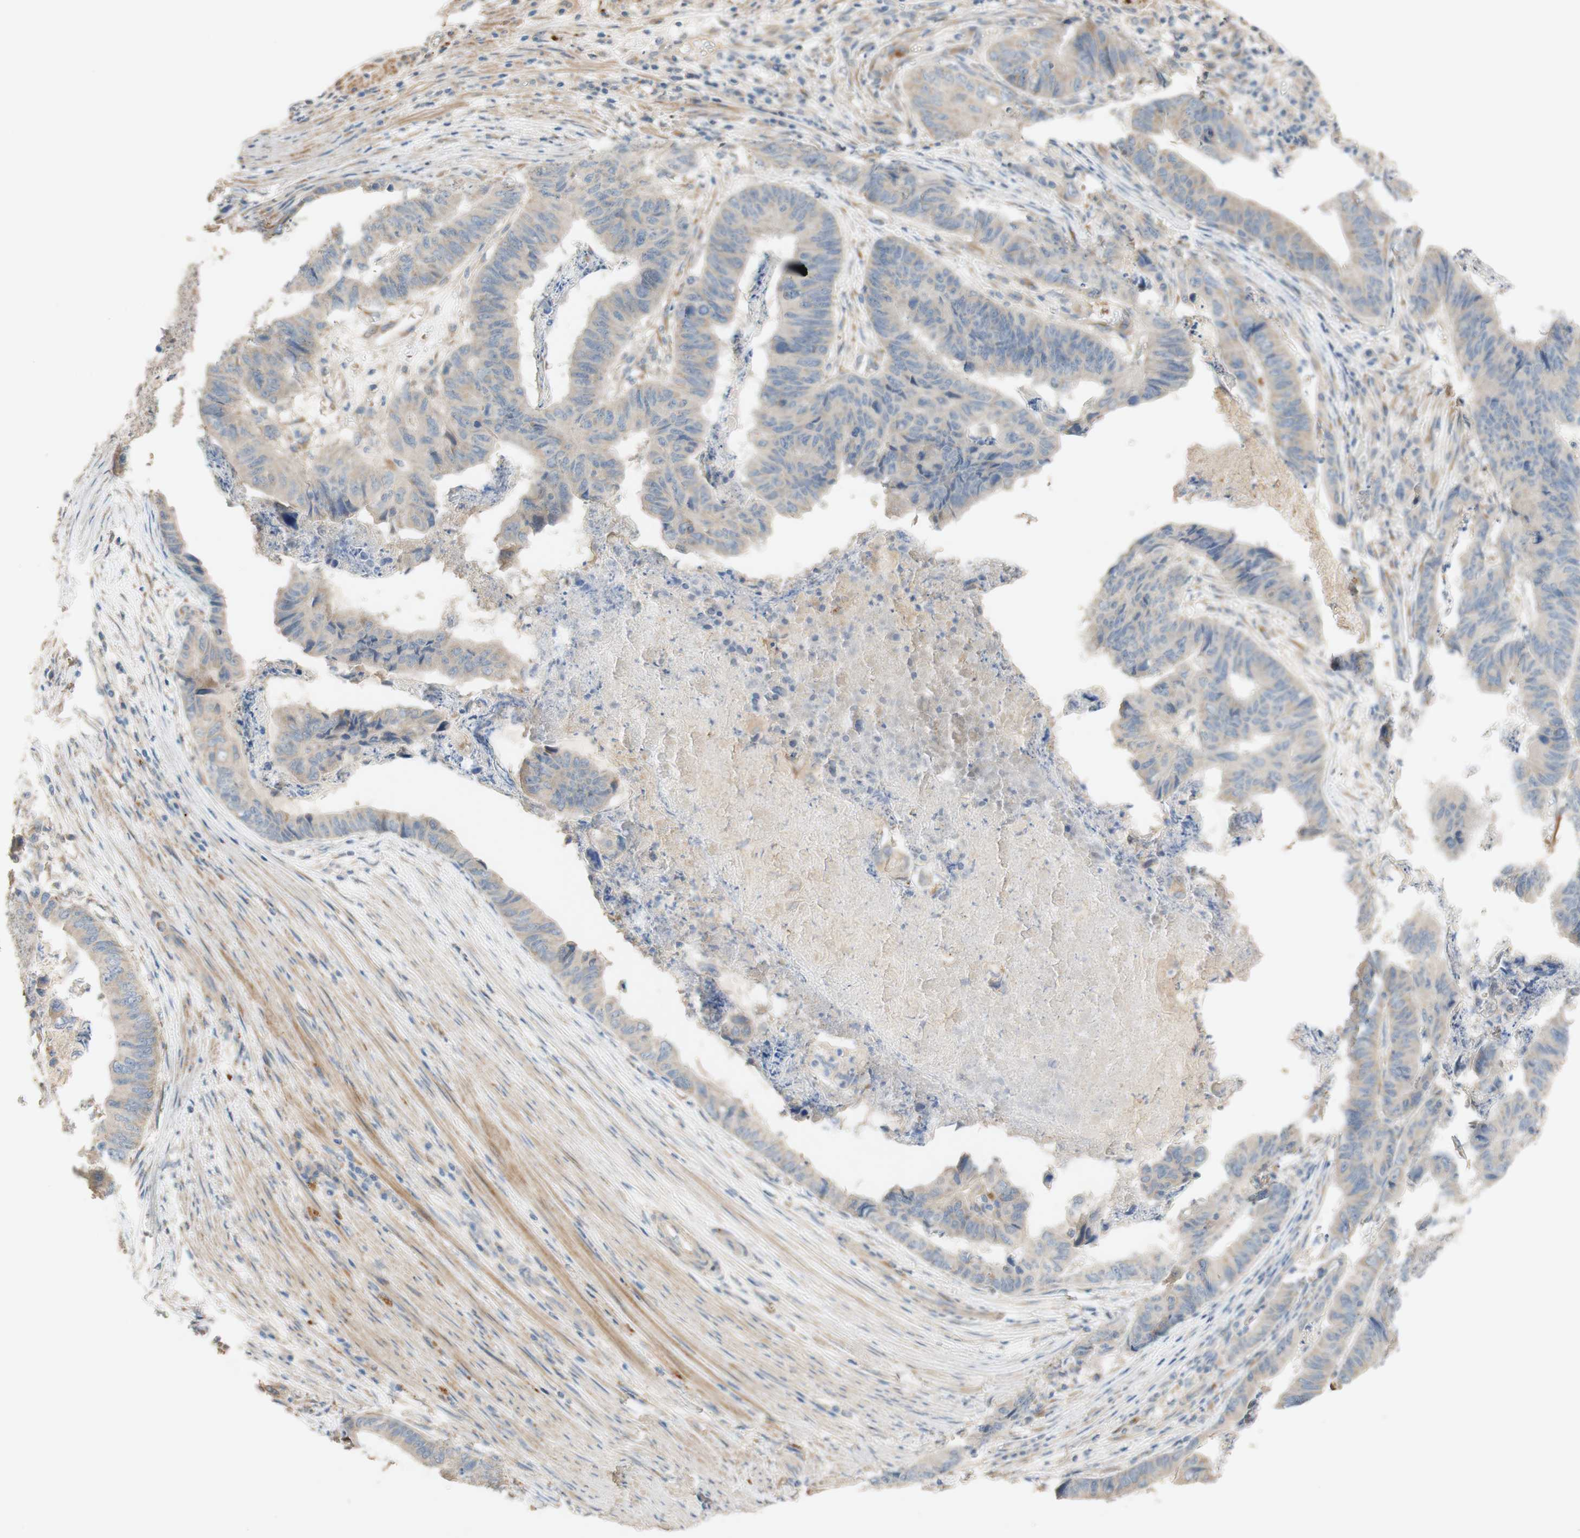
{"staining": {"intensity": "weak", "quantity": "25%-75%", "location": "cytoplasmic/membranous"}, "tissue": "stomach cancer", "cell_type": "Tumor cells", "image_type": "cancer", "snomed": [{"axis": "morphology", "description": "Adenocarcinoma, NOS"}, {"axis": "topography", "description": "Stomach, lower"}], "caption": "Stomach adenocarcinoma was stained to show a protein in brown. There is low levels of weak cytoplasmic/membranous positivity in about 25%-75% of tumor cells. Using DAB (3,3'-diaminobenzidine) (brown) and hematoxylin (blue) stains, captured at high magnification using brightfield microscopy.", "gene": "DKK3", "patient": {"sex": "male", "age": 77}}